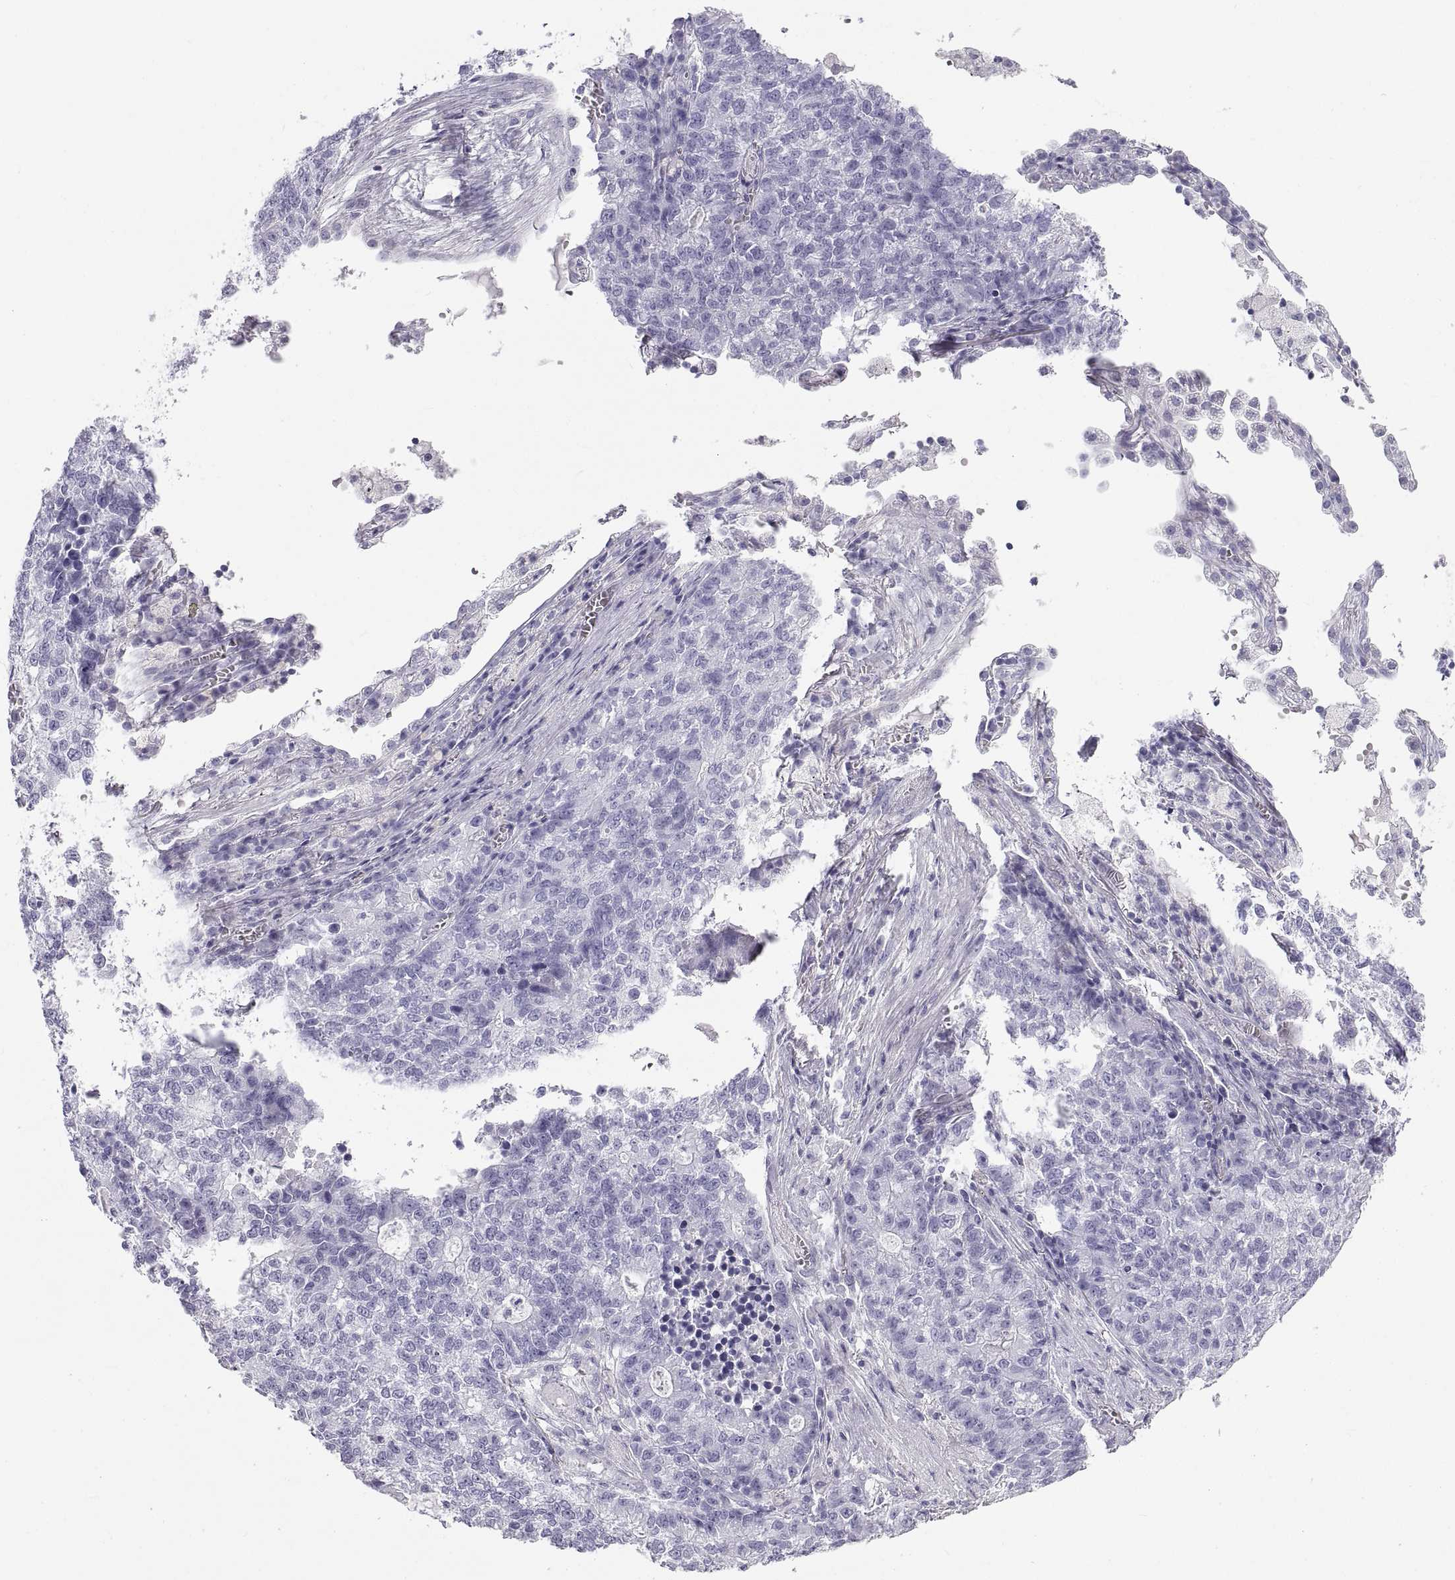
{"staining": {"intensity": "negative", "quantity": "none", "location": "none"}, "tissue": "lung cancer", "cell_type": "Tumor cells", "image_type": "cancer", "snomed": [{"axis": "morphology", "description": "Adenocarcinoma, NOS"}, {"axis": "topography", "description": "Lung"}], "caption": "Lung cancer was stained to show a protein in brown. There is no significant positivity in tumor cells. (DAB IHC, high magnification).", "gene": "RLBP1", "patient": {"sex": "male", "age": 57}}